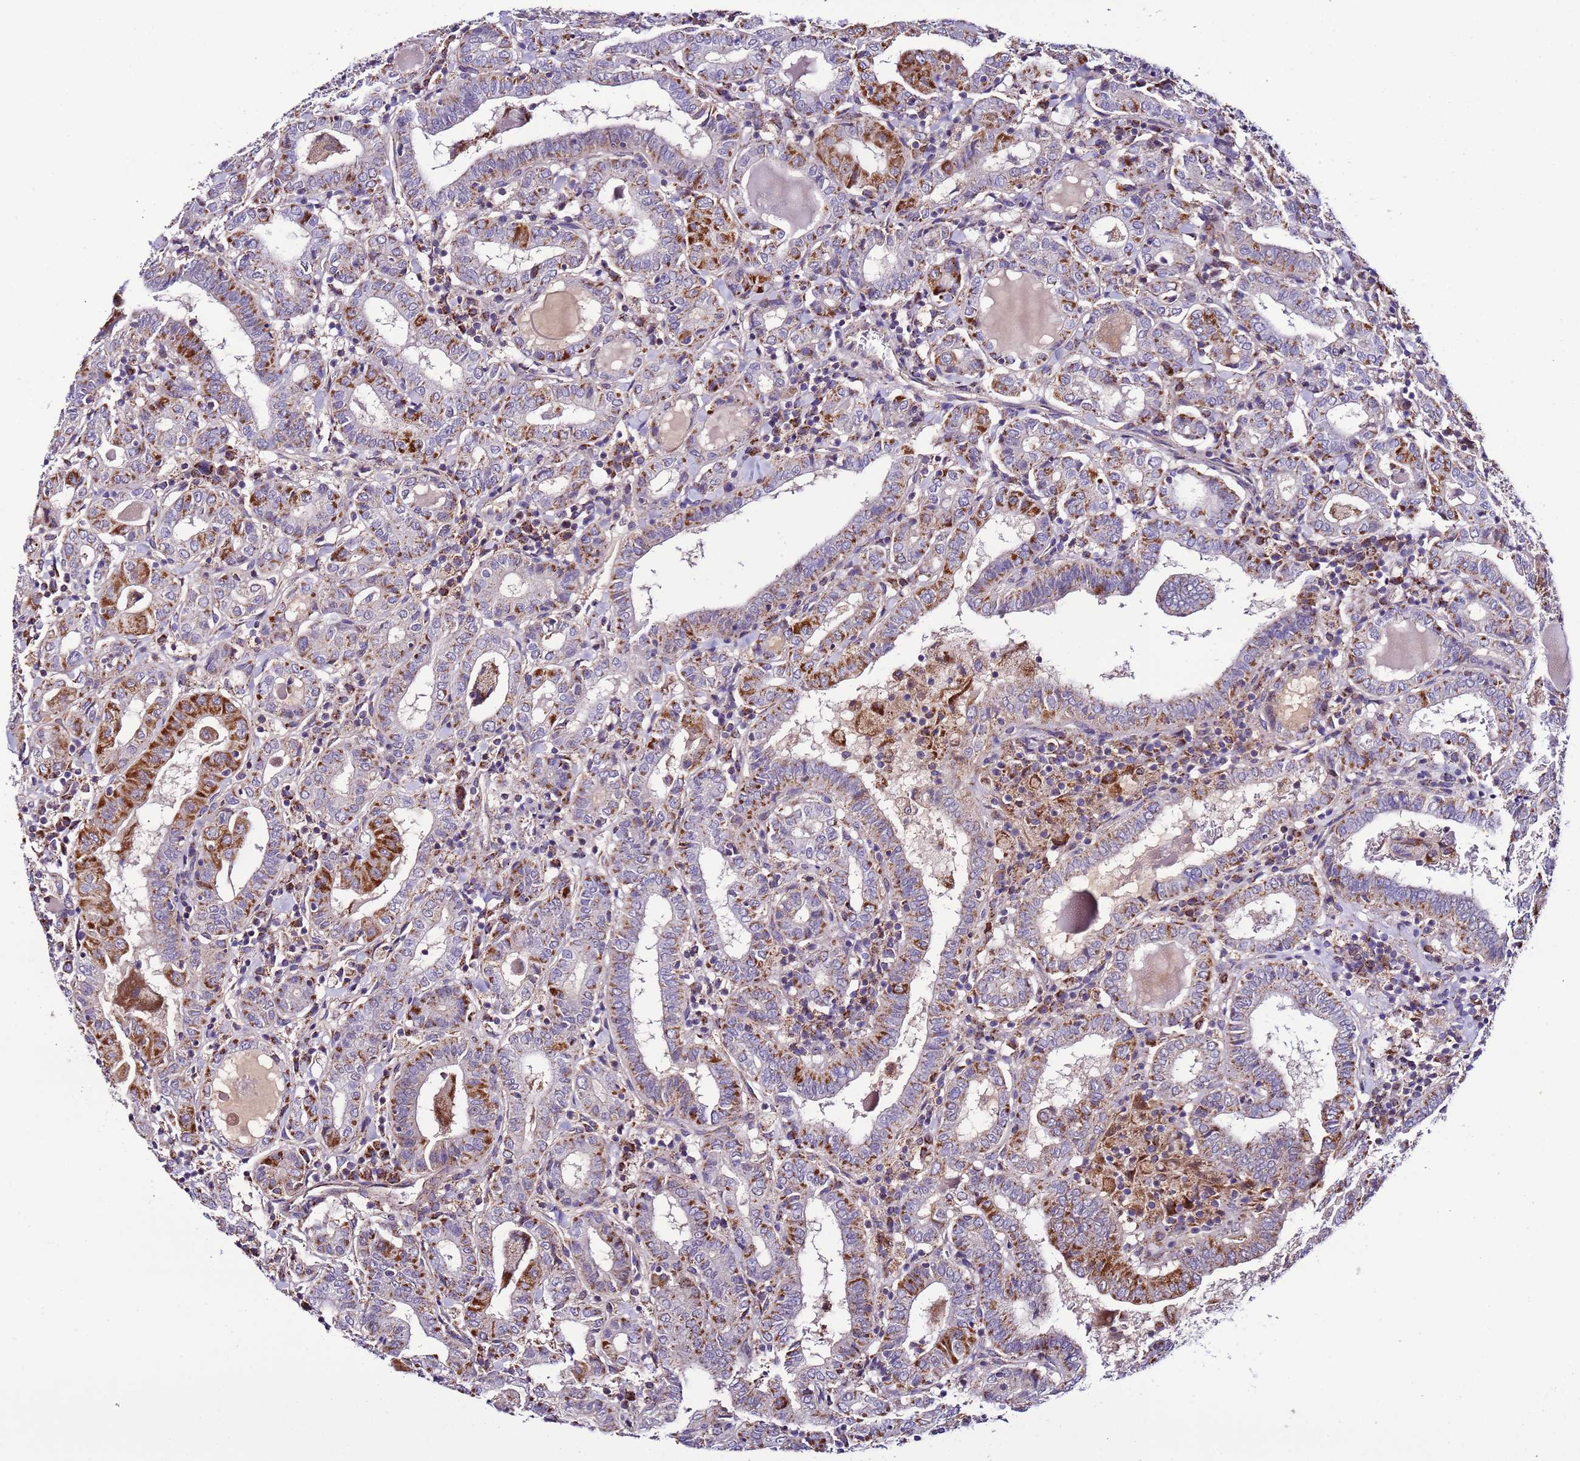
{"staining": {"intensity": "moderate", "quantity": "25%-75%", "location": "cytoplasmic/membranous"}, "tissue": "thyroid cancer", "cell_type": "Tumor cells", "image_type": "cancer", "snomed": [{"axis": "morphology", "description": "Papillary adenocarcinoma, NOS"}, {"axis": "topography", "description": "Thyroid gland"}], "caption": "Immunohistochemical staining of papillary adenocarcinoma (thyroid) reveals moderate cytoplasmic/membranous protein staining in about 25%-75% of tumor cells. Using DAB (3,3'-diaminobenzidine) (brown) and hematoxylin (blue) stains, captured at high magnification using brightfield microscopy.", "gene": "UEVLD", "patient": {"sex": "female", "age": 72}}